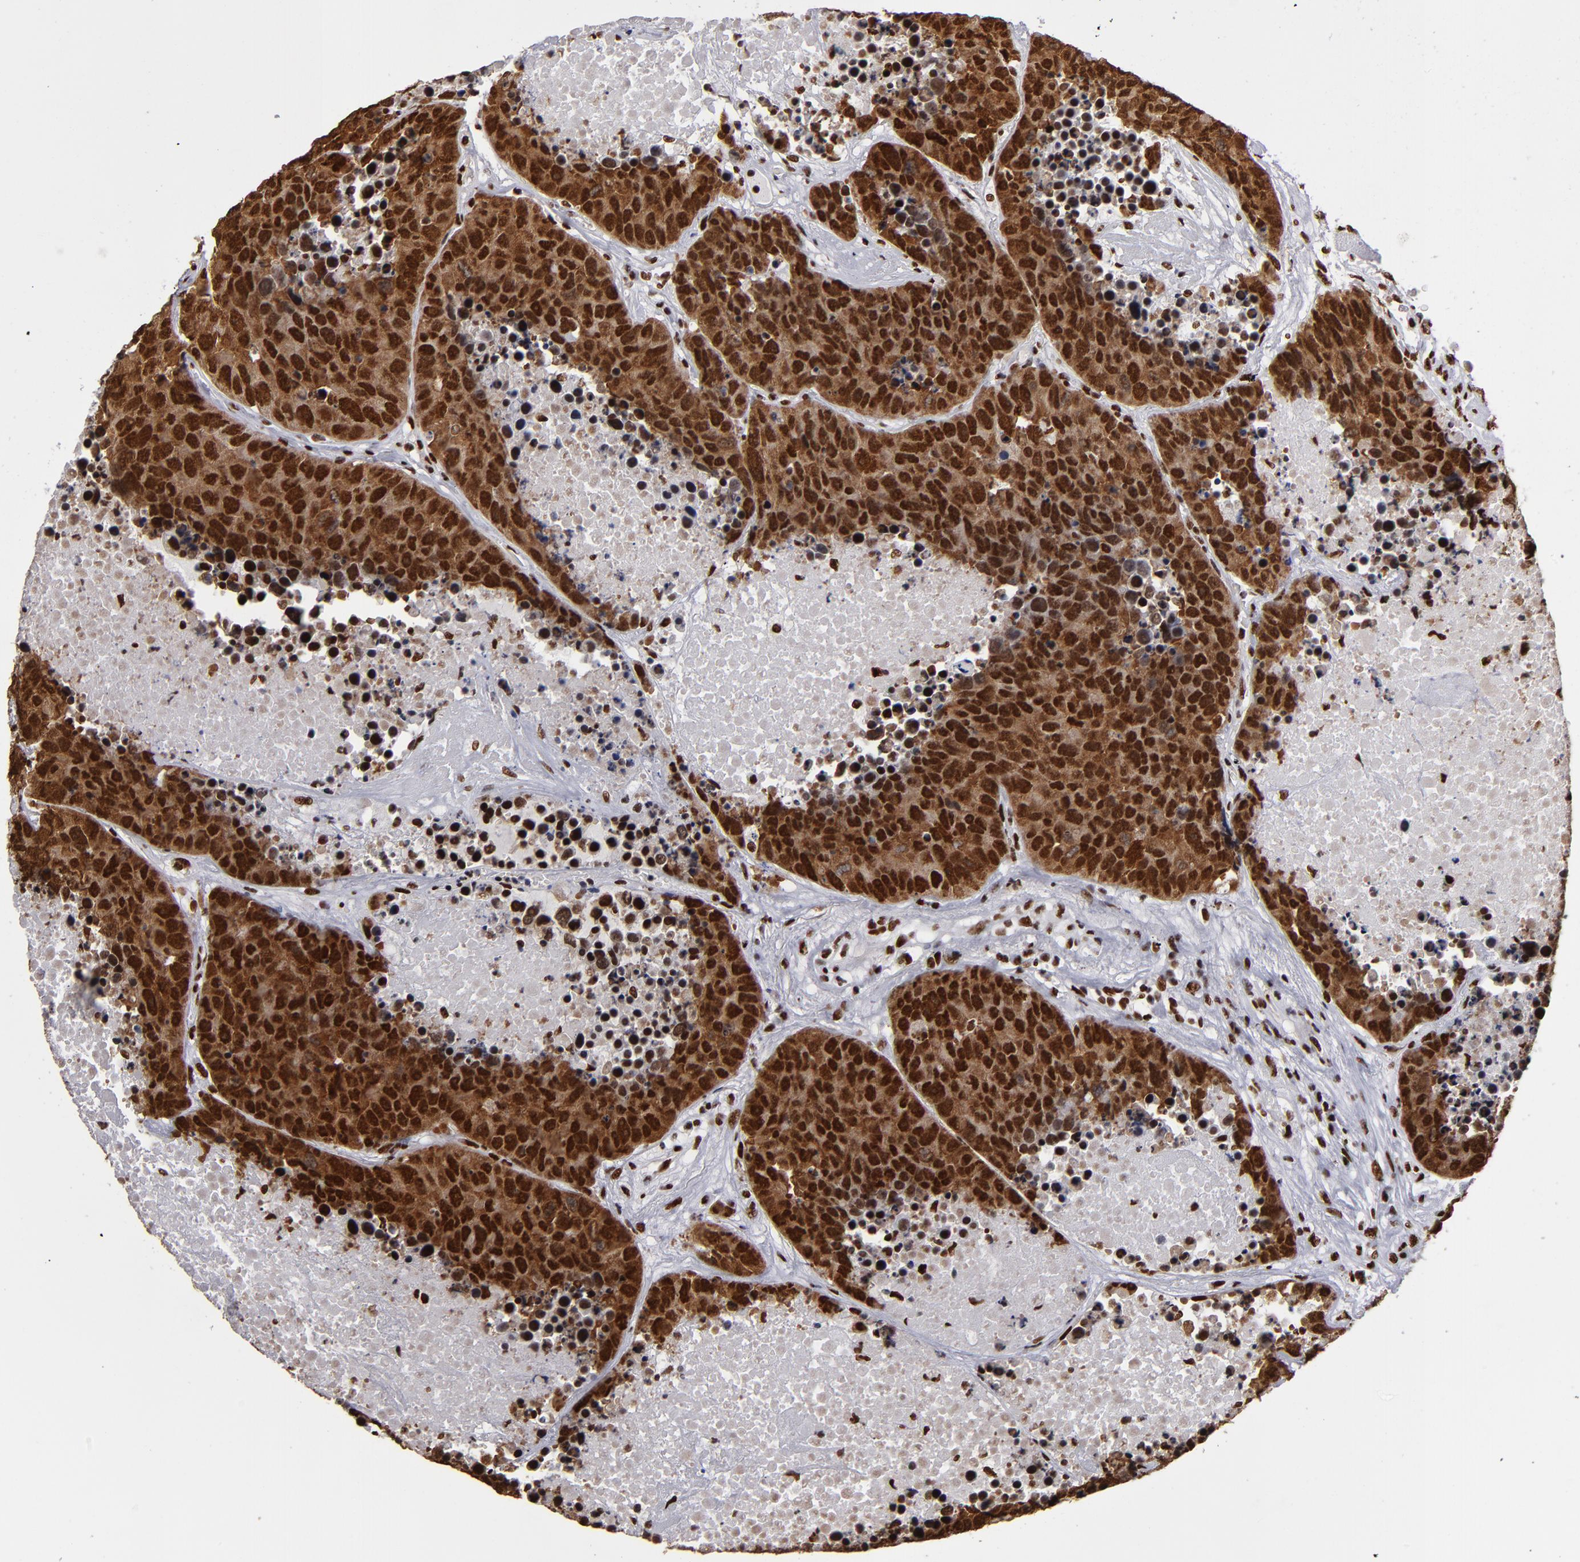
{"staining": {"intensity": "strong", "quantity": ">75%", "location": "cytoplasmic/membranous,nuclear"}, "tissue": "carcinoid", "cell_type": "Tumor cells", "image_type": "cancer", "snomed": [{"axis": "morphology", "description": "Carcinoid, malignant, NOS"}, {"axis": "topography", "description": "Lung"}], "caption": "Carcinoid stained for a protein shows strong cytoplasmic/membranous and nuclear positivity in tumor cells.", "gene": "MRE11", "patient": {"sex": "male", "age": 60}}